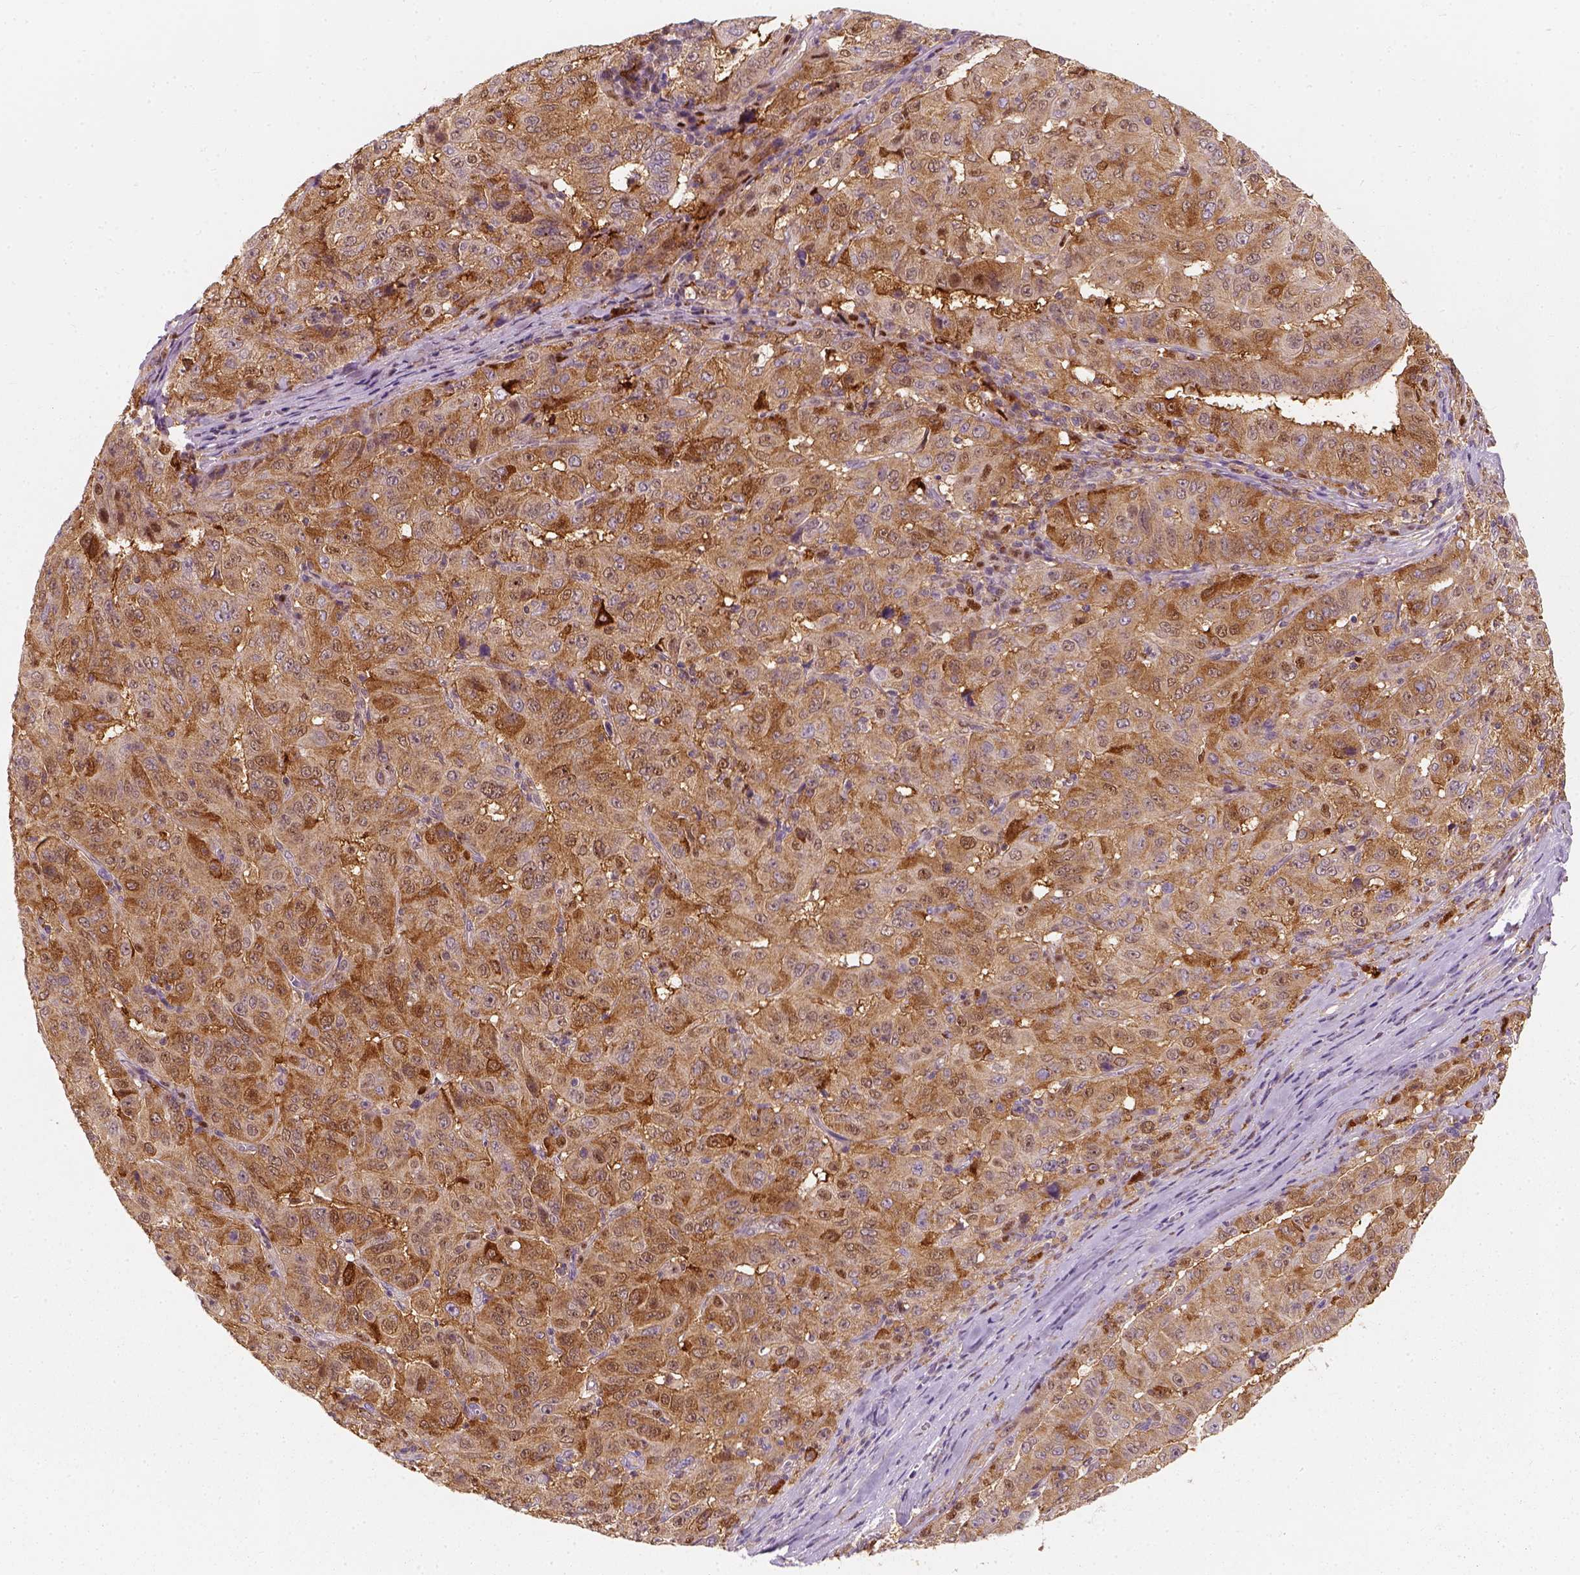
{"staining": {"intensity": "moderate", "quantity": ">75%", "location": "cytoplasmic/membranous"}, "tissue": "pancreatic cancer", "cell_type": "Tumor cells", "image_type": "cancer", "snomed": [{"axis": "morphology", "description": "Adenocarcinoma, NOS"}, {"axis": "topography", "description": "Pancreas"}], "caption": "Adenocarcinoma (pancreatic) stained for a protein (brown) displays moderate cytoplasmic/membranous positive staining in approximately >75% of tumor cells.", "gene": "SQSTM1", "patient": {"sex": "male", "age": 63}}